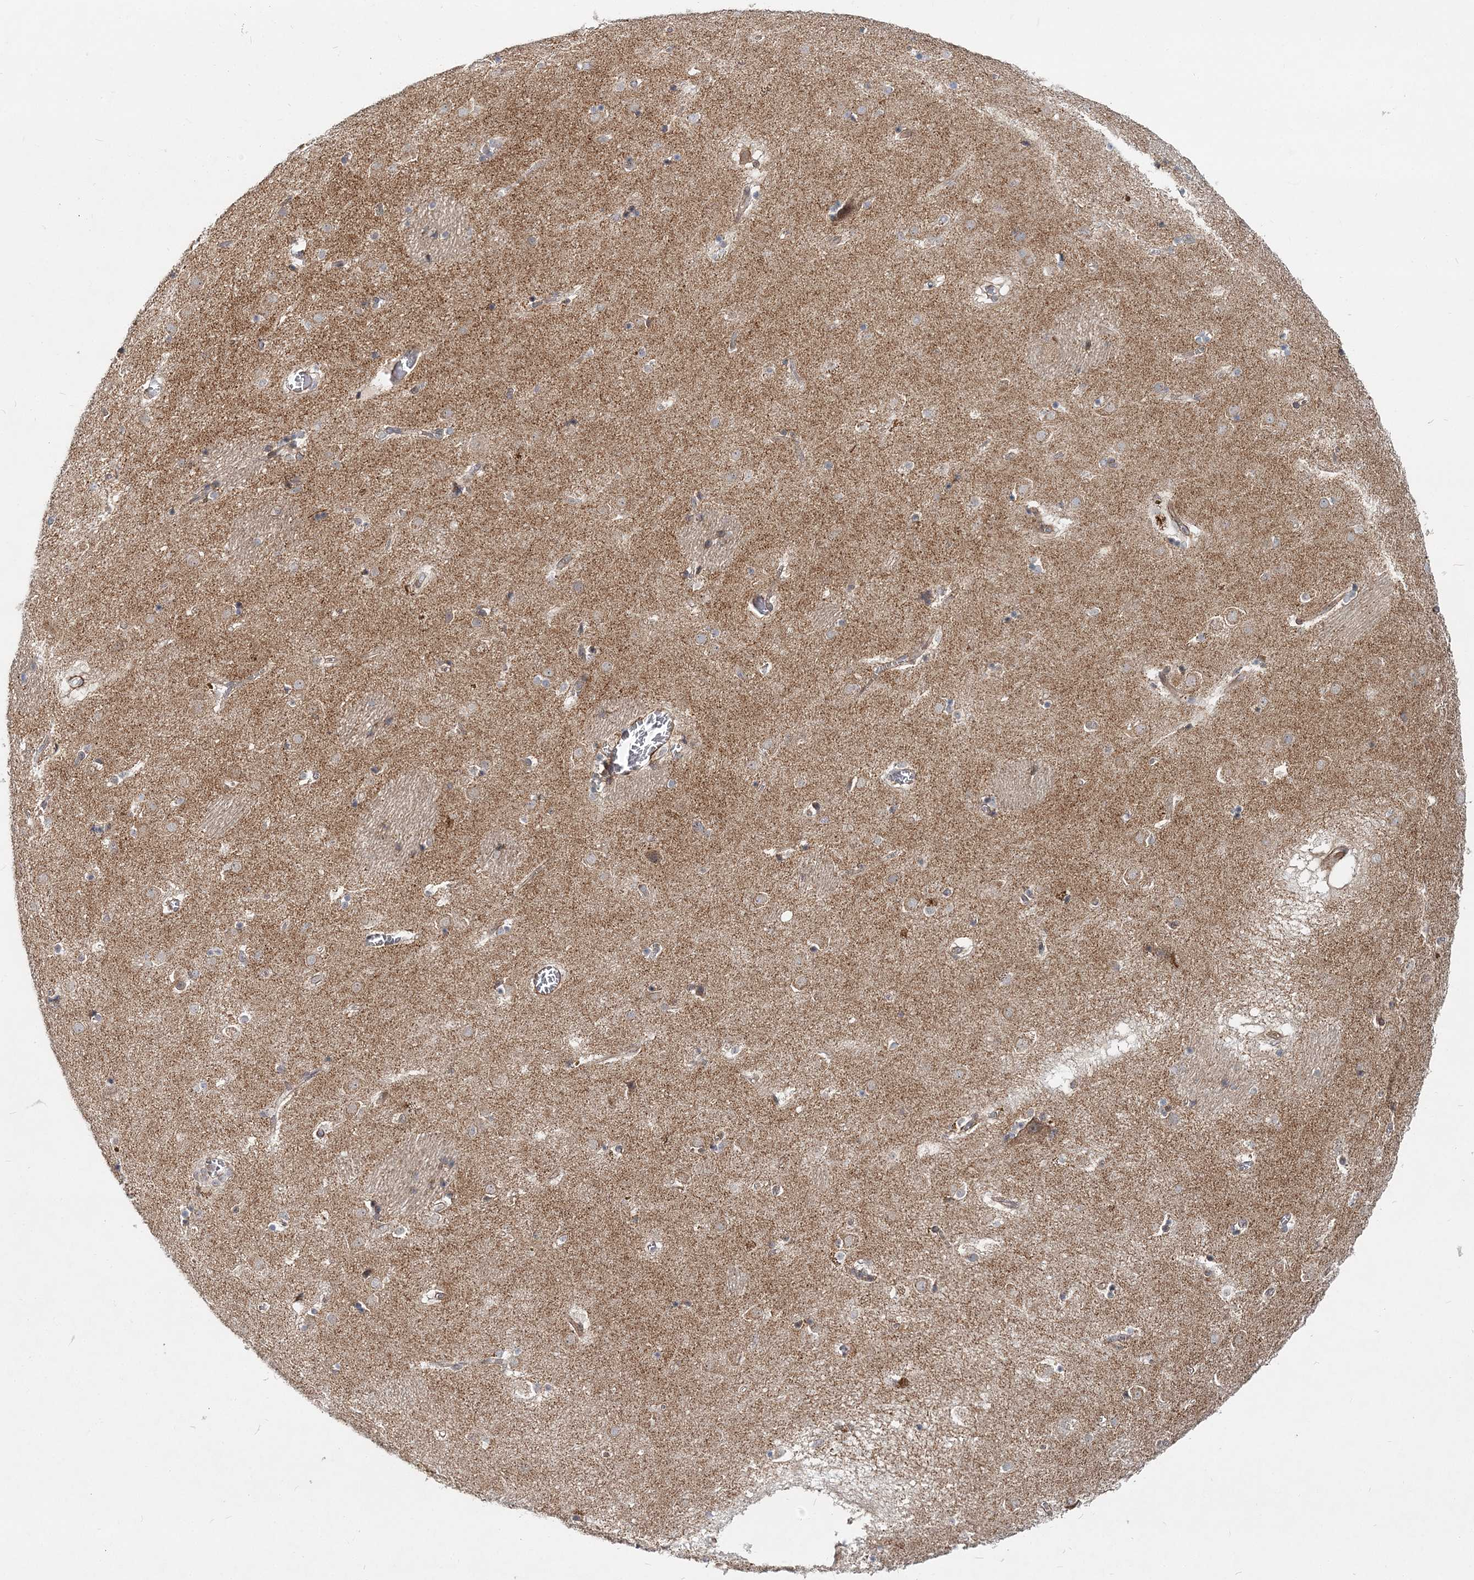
{"staining": {"intensity": "negative", "quantity": "none", "location": "none"}, "tissue": "caudate", "cell_type": "Glial cells", "image_type": "normal", "snomed": [{"axis": "morphology", "description": "Normal tissue, NOS"}, {"axis": "topography", "description": "Lateral ventricle wall"}], "caption": "IHC histopathology image of normal caudate: human caudate stained with DAB (3,3'-diaminobenzidine) exhibits no significant protein positivity in glial cells. The staining is performed using DAB brown chromogen with nuclei counter-stained in using hematoxylin.", "gene": "NBAS", "patient": {"sex": "male", "age": 70}}